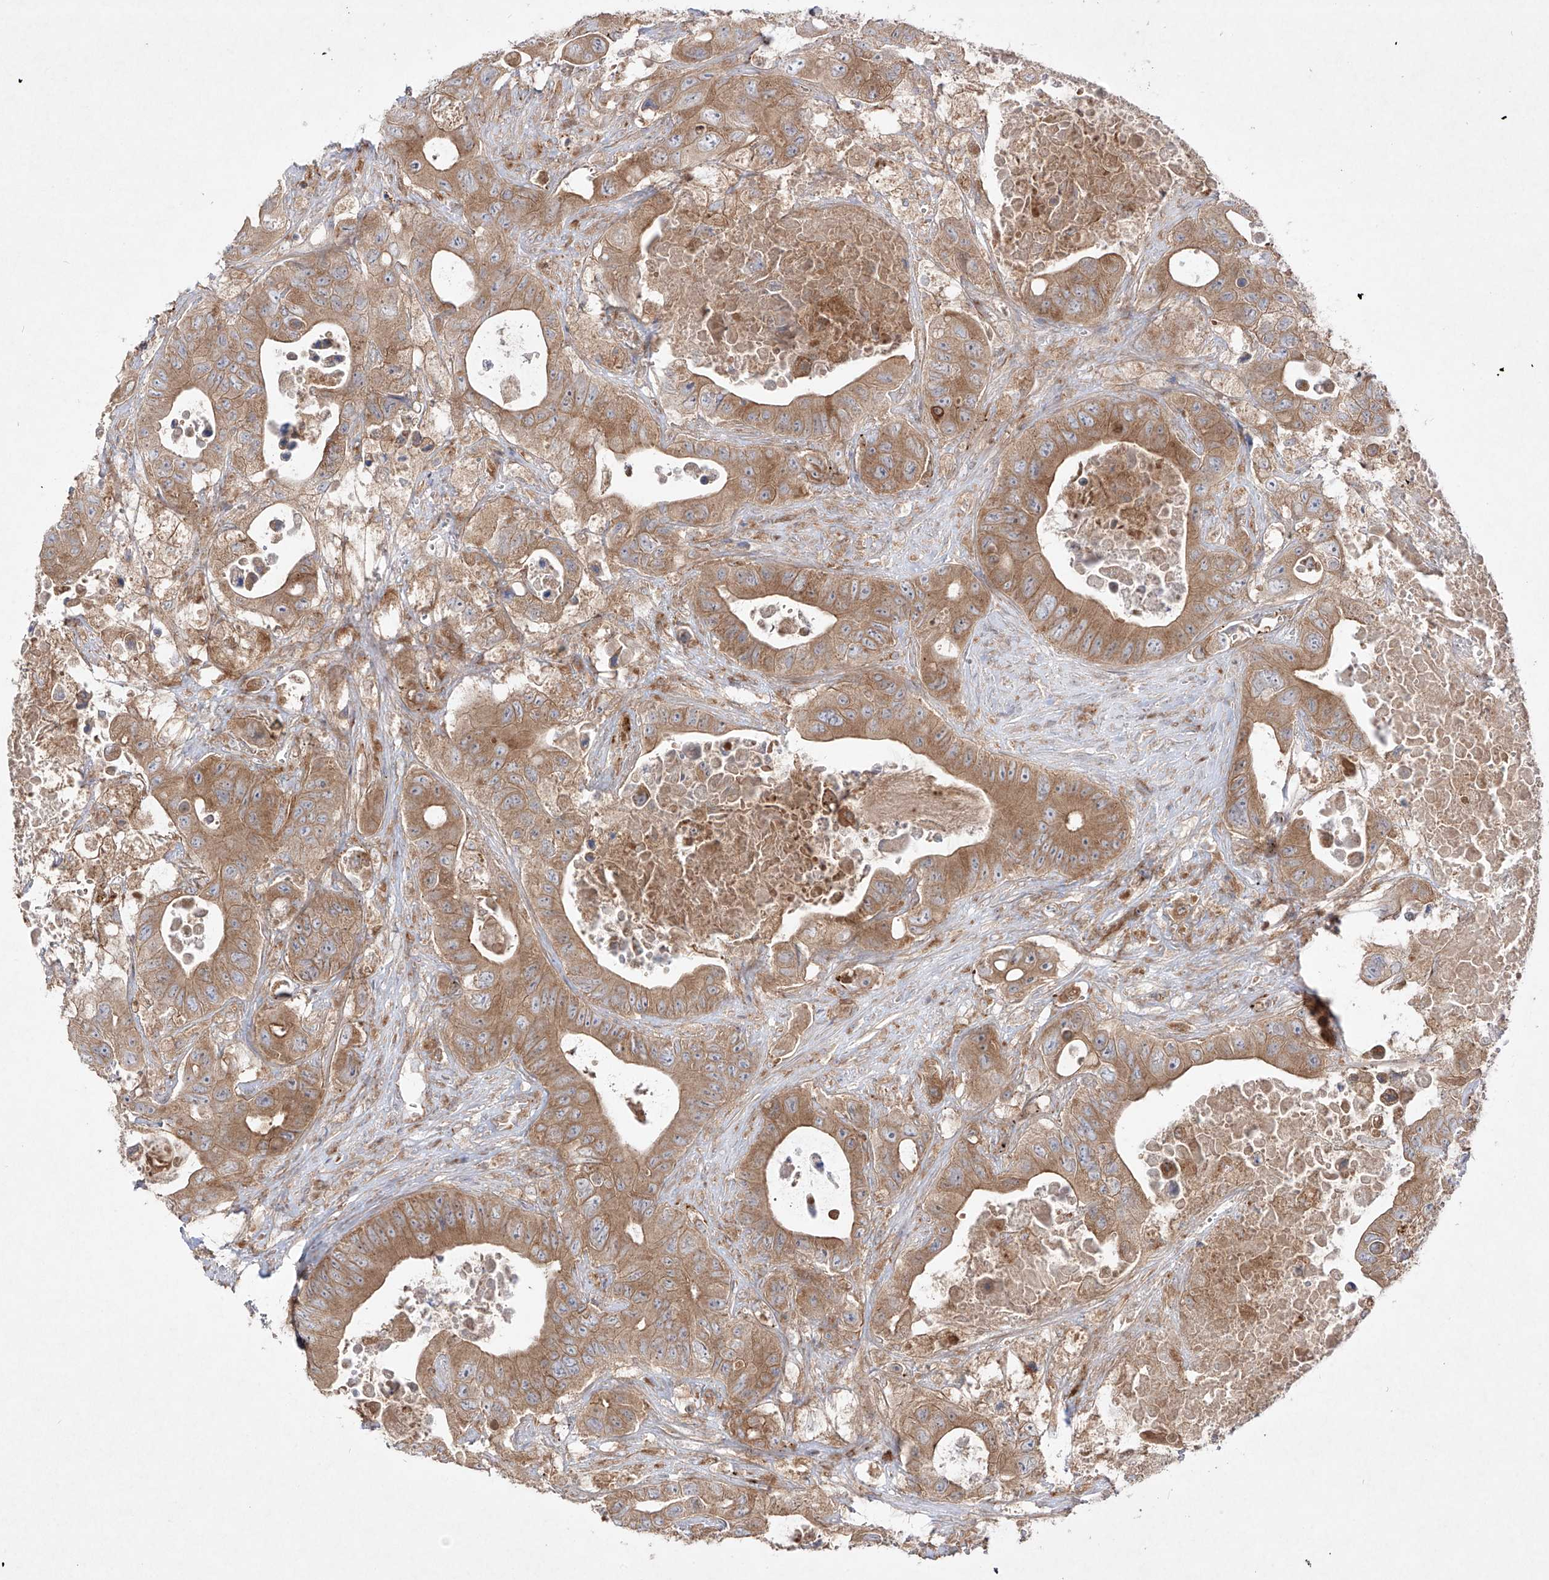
{"staining": {"intensity": "moderate", "quantity": ">75%", "location": "cytoplasmic/membranous"}, "tissue": "colorectal cancer", "cell_type": "Tumor cells", "image_type": "cancer", "snomed": [{"axis": "morphology", "description": "Adenocarcinoma, NOS"}, {"axis": "topography", "description": "Colon"}], "caption": "This micrograph demonstrates colorectal adenocarcinoma stained with IHC to label a protein in brown. The cytoplasmic/membranous of tumor cells show moderate positivity for the protein. Nuclei are counter-stained blue.", "gene": "YKT6", "patient": {"sex": "female", "age": 46}}